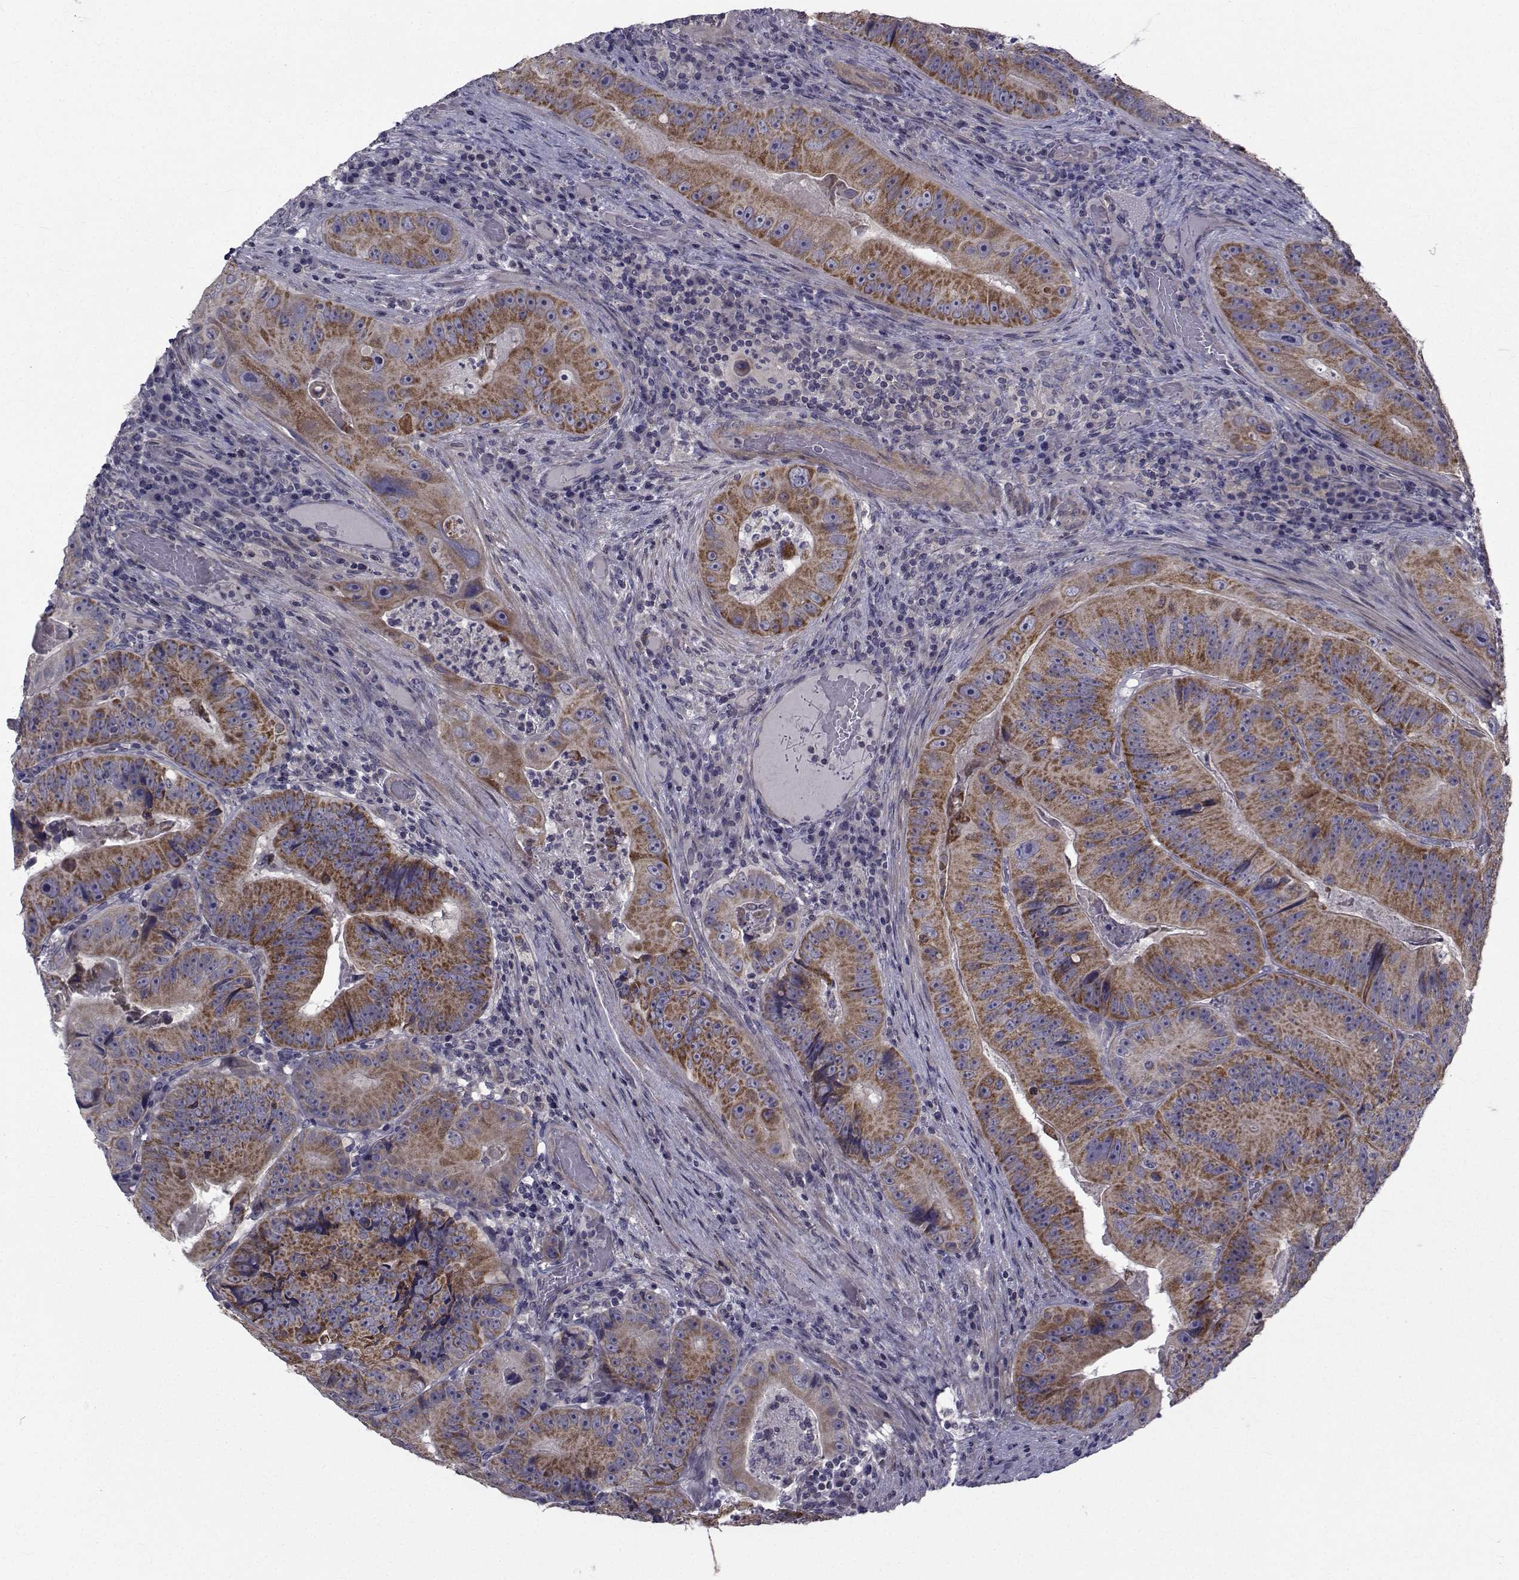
{"staining": {"intensity": "moderate", "quantity": "25%-75%", "location": "cytoplasmic/membranous"}, "tissue": "colorectal cancer", "cell_type": "Tumor cells", "image_type": "cancer", "snomed": [{"axis": "morphology", "description": "Adenocarcinoma, NOS"}, {"axis": "topography", "description": "Colon"}], "caption": "Protein staining displays moderate cytoplasmic/membranous expression in about 25%-75% of tumor cells in colorectal cancer (adenocarcinoma). (Stains: DAB in brown, nuclei in blue, Microscopy: brightfield microscopy at high magnification).", "gene": "CFAP74", "patient": {"sex": "female", "age": 86}}